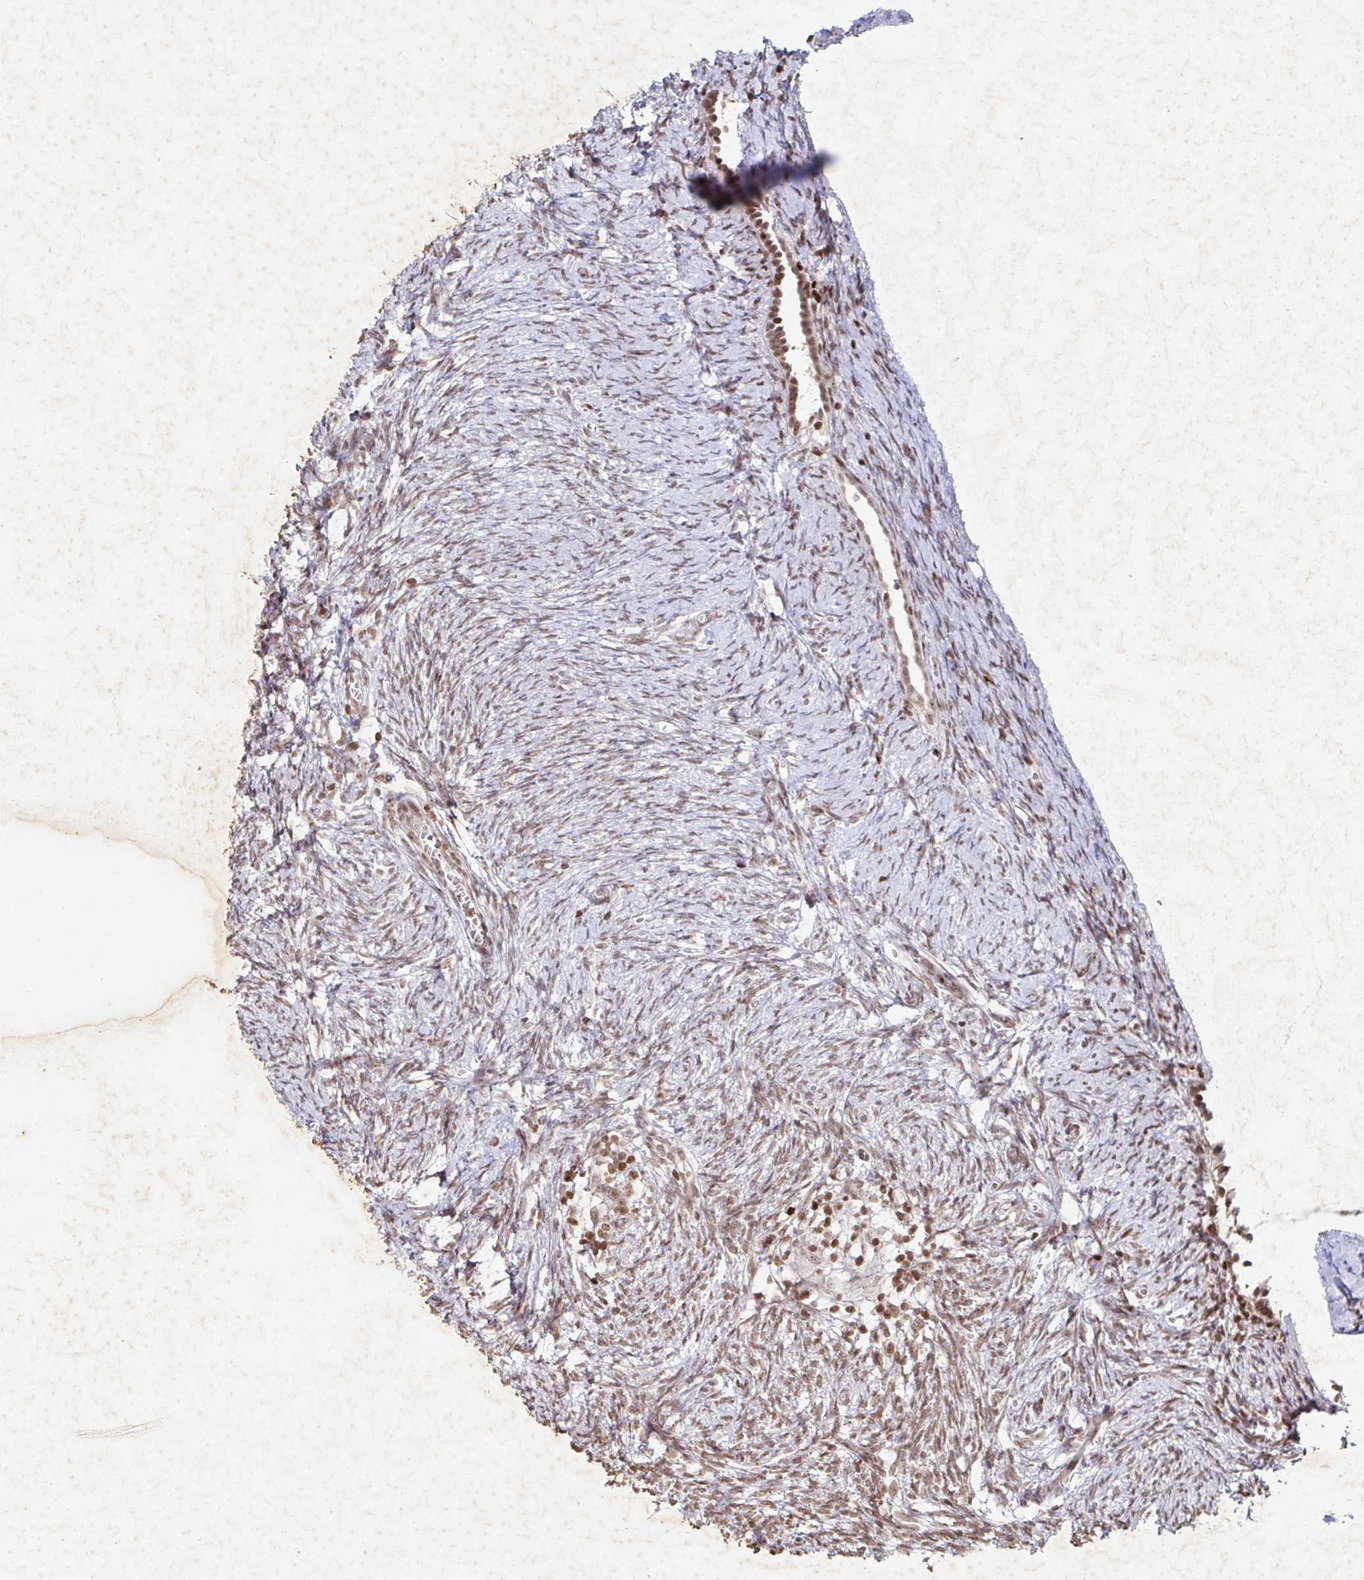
{"staining": {"intensity": "moderate", "quantity": ">75%", "location": "nuclear"}, "tissue": "ovary", "cell_type": "Ovarian stroma cells", "image_type": "normal", "snomed": [{"axis": "morphology", "description": "Normal tissue, NOS"}, {"axis": "topography", "description": "Ovary"}], "caption": "Immunohistochemistry image of normal ovary: human ovary stained using immunohistochemistry displays medium levels of moderate protein expression localized specifically in the nuclear of ovarian stroma cells, appearing as a nuclear brown color.", "gene": "C19orf53", "patient": {"sex": "female", "age": 41}}